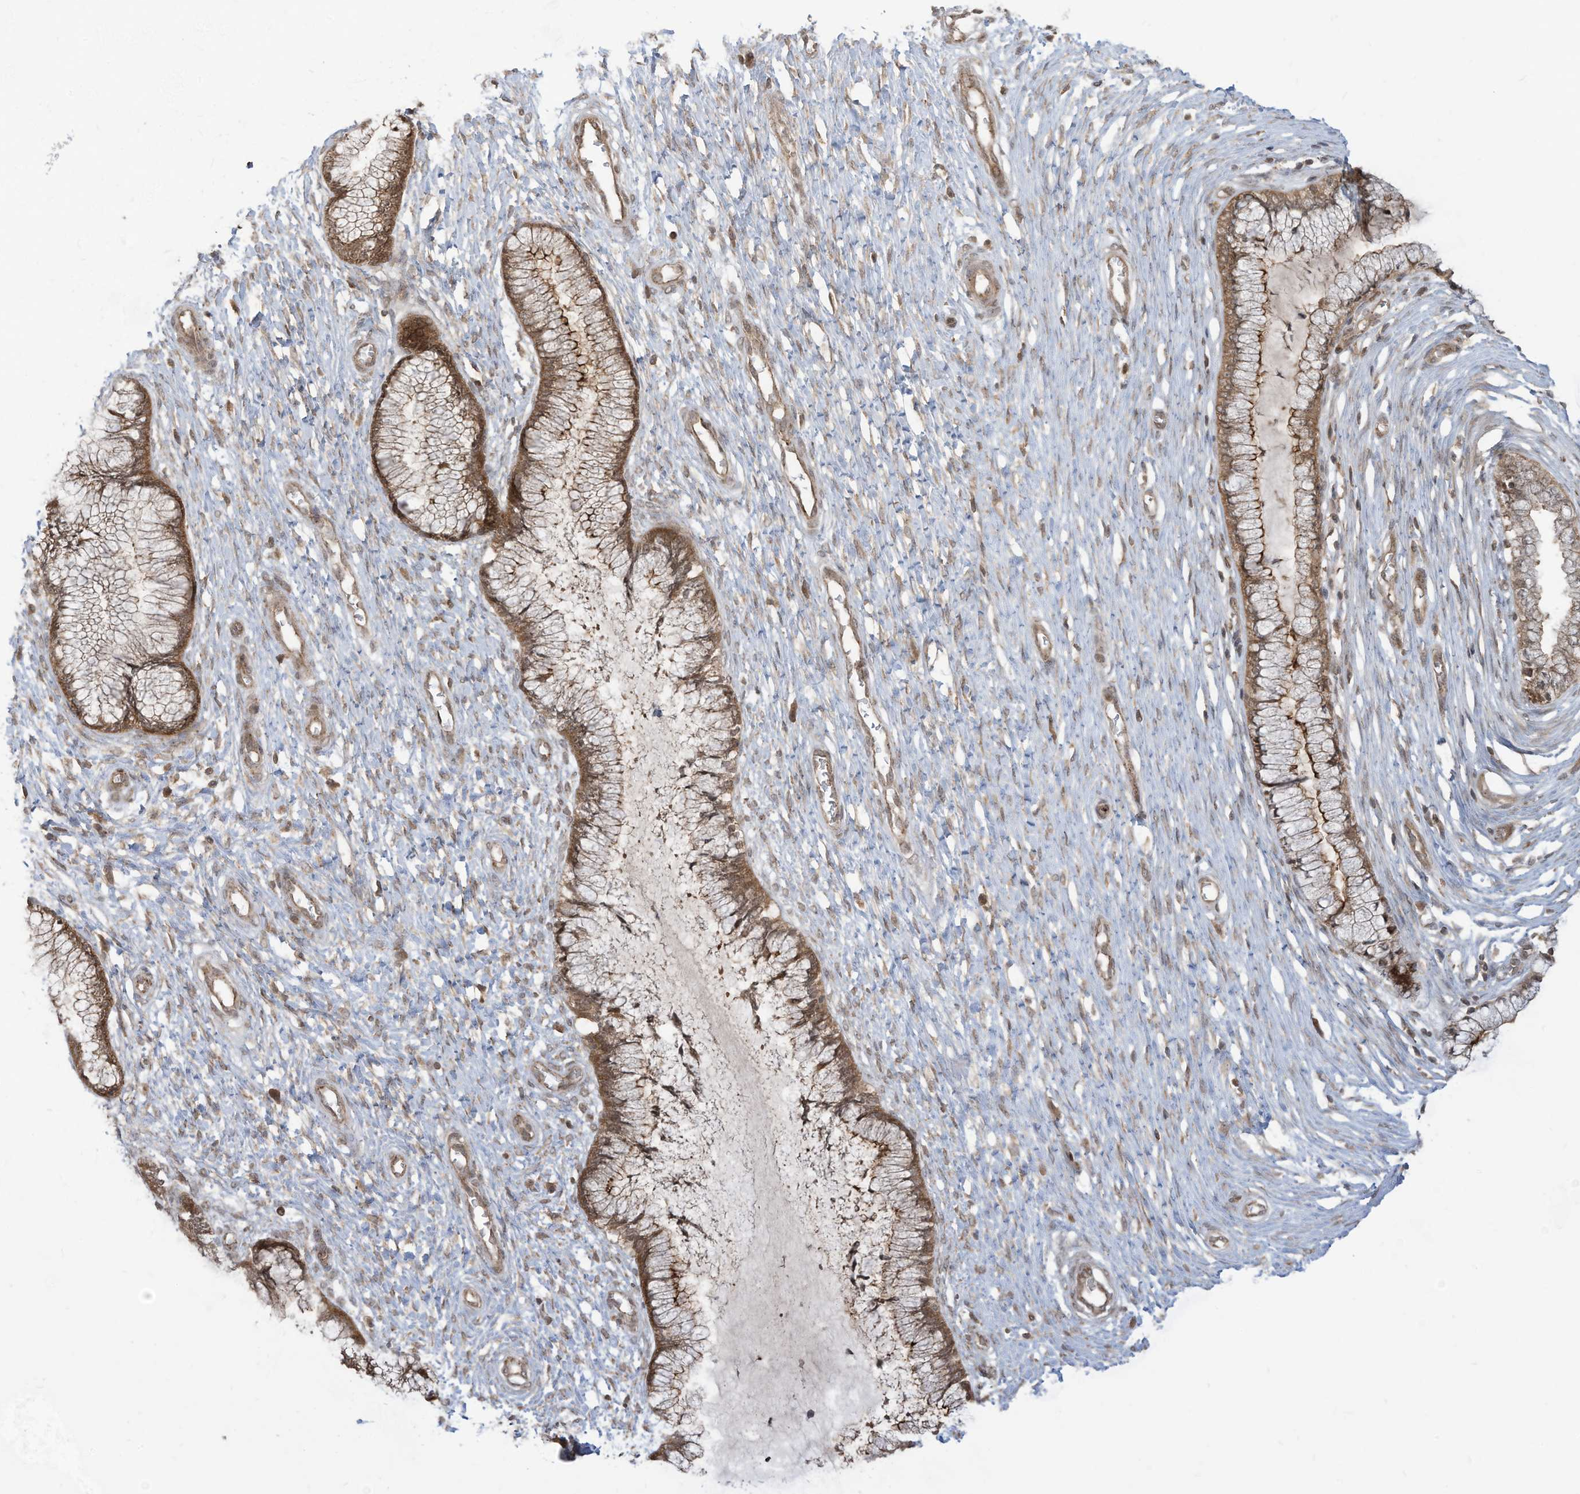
{"staining": {"intensity": "moderate", "quantity": ">75%", "location": "cytoplasmic/membranous"}, "tissue": "cervix", "cell_type": "Glandular cells", "image_type": "normal", "snomed": [{"axis": "morphology", "description": "Normal tissue, NOS"}, {"axis": "topography", "description": "Cervix"}], "caption": "About >75% of glandular cells in benign cervix reveal moderate cytoplasmic/membranous protein expression as visualized by brown immunohistochemical staining.", "gene": "CARF", "patient": {"sex": "female", "age": 55}}